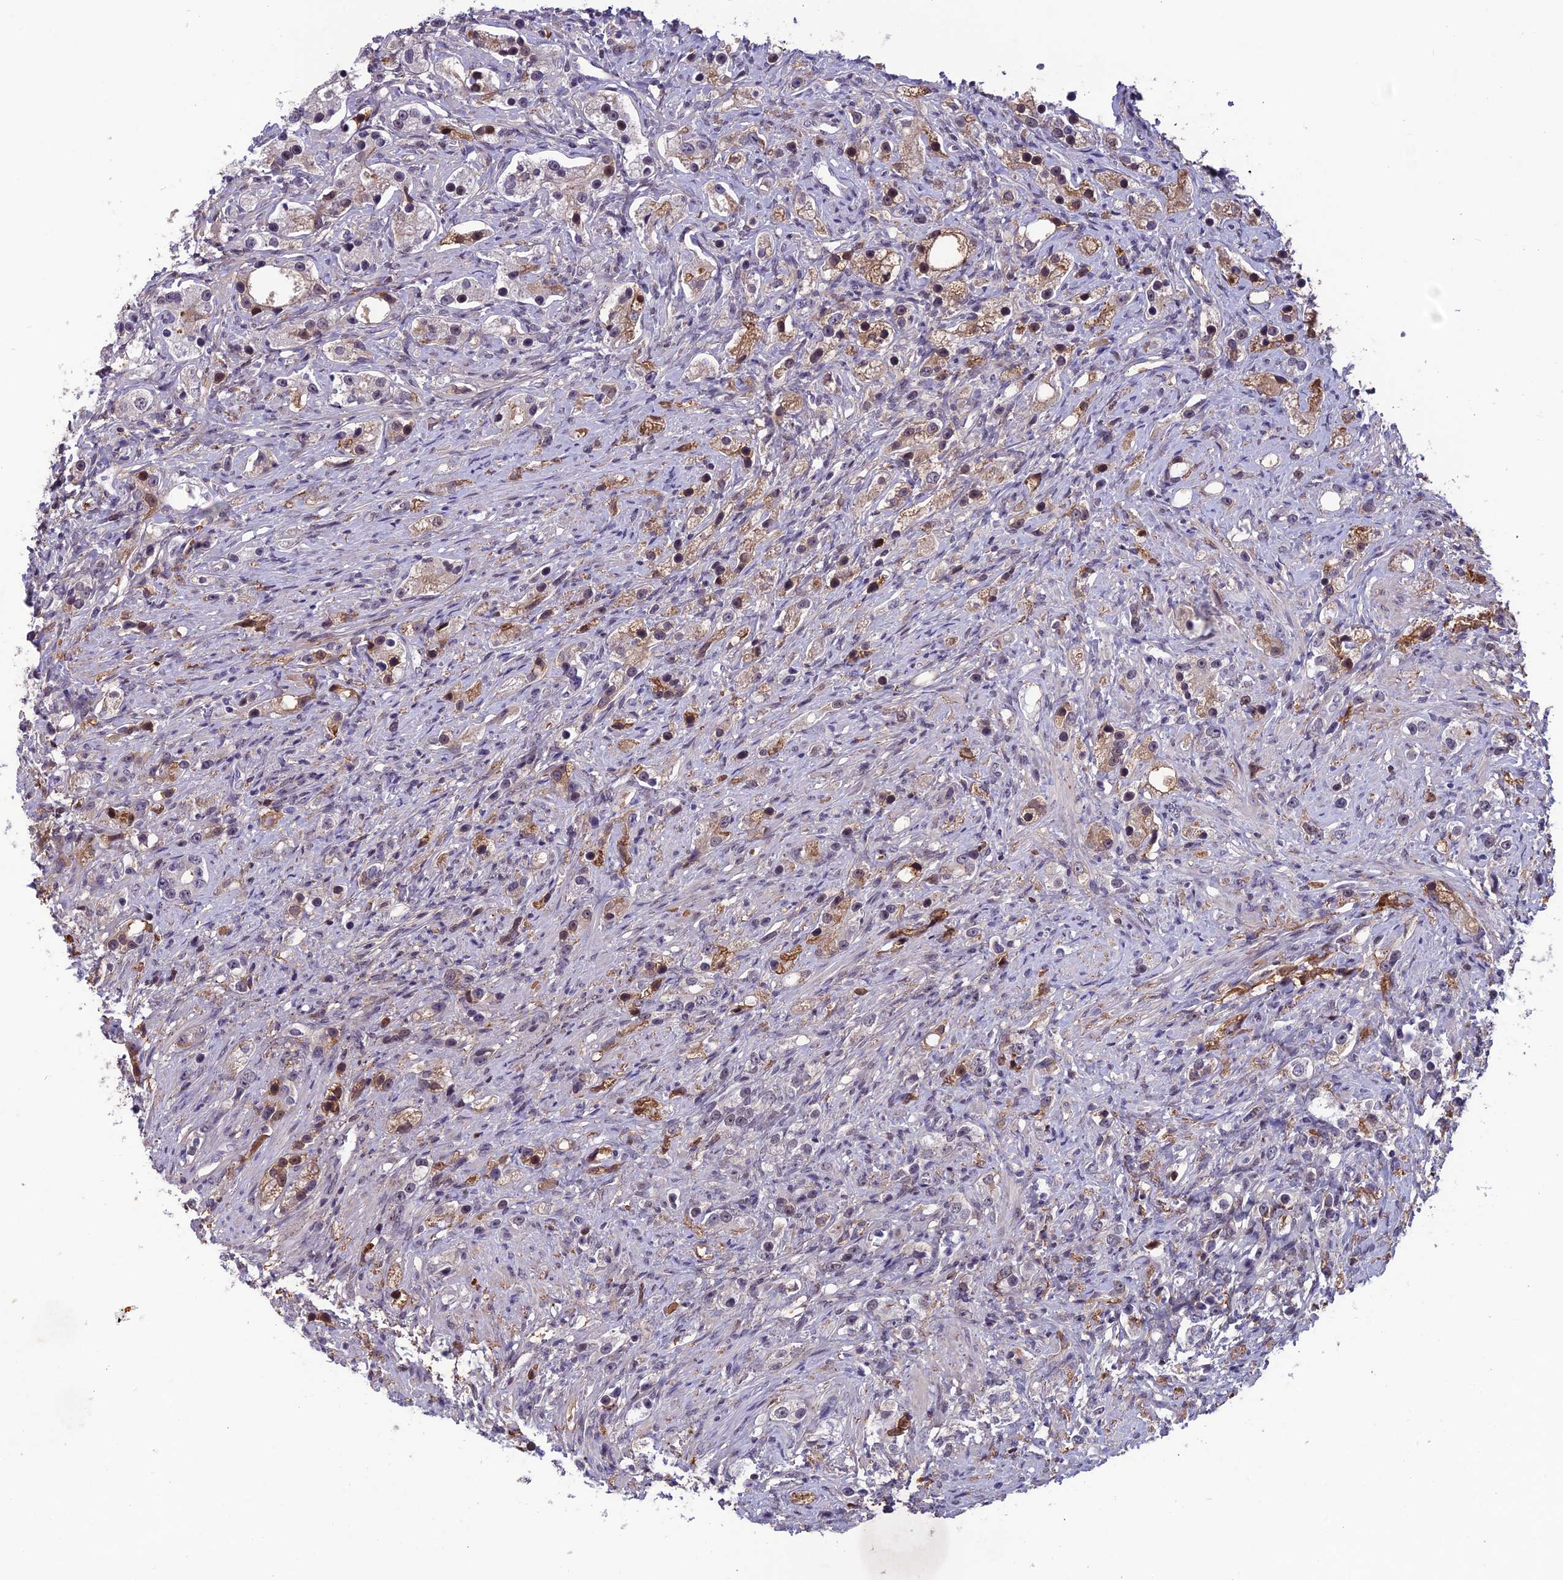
{"staining": {"intensity": "moderate", "quantity": "<25%", "location": "cytoplasmic/membranous,nuclear"}, "tissue": "prostate cancer", "cell_type": "Tumor cells", "image_type": "cancer", "snomed": [{"axis": "morphology", "description": "Adenocarcinoma, High grade"}, {"axis": "topography", "description": "Prostate"}], "caption": "Prostate cancer (high-grade adenocarcinoma) stained with a protein marker reveals moderate staining in tumor cells.", "gene": "FKBPL", "patient": {"sex": "male", "age": 63}}